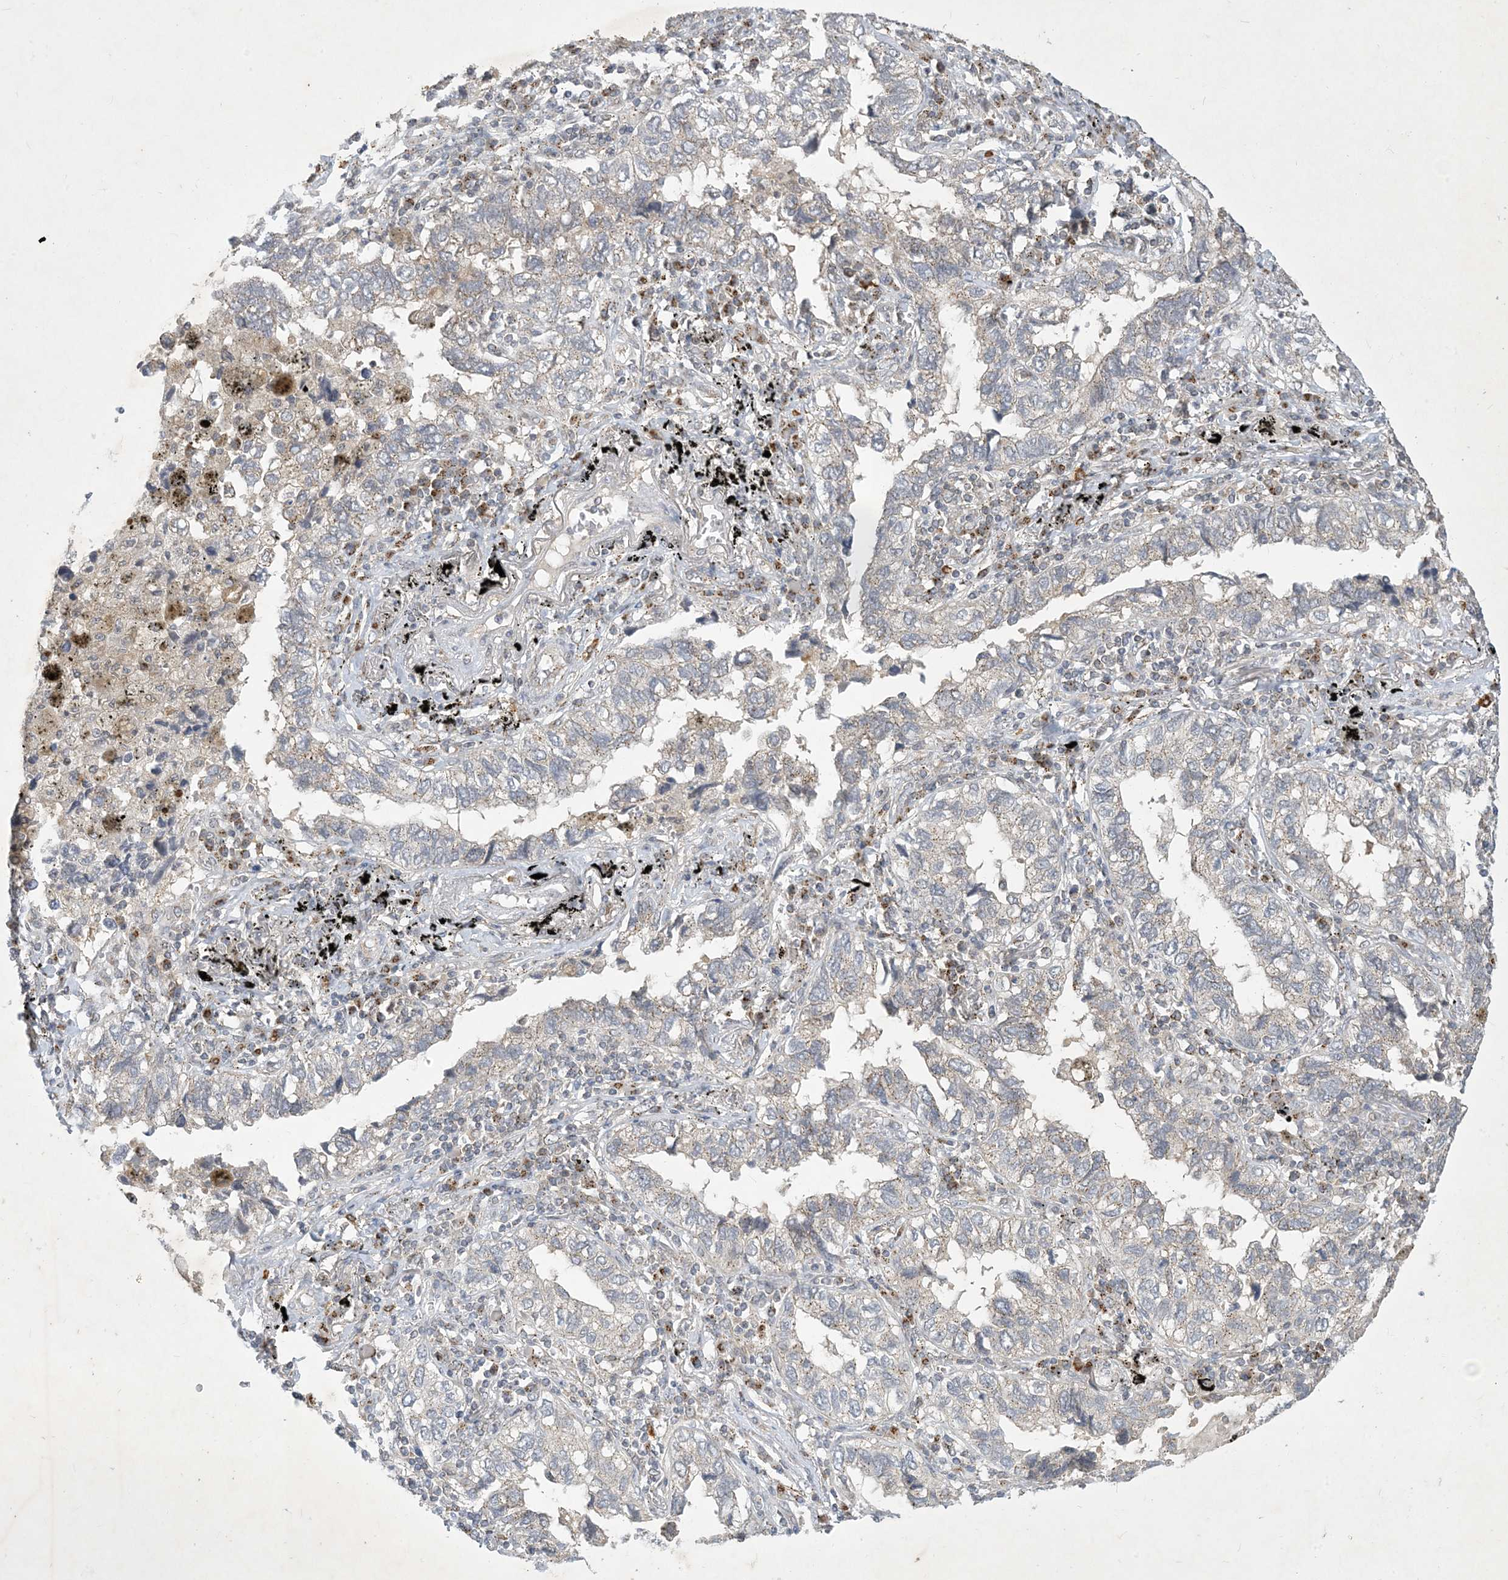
{"staining": {"intensity": "negative", "quantity": "none", "location": "none"}, "tissue": "lung cancer", "cell_type": "Tumor cells", "image_type": "cancer", "snomed": [{"axis": "morphology", "description": "Adenocarcinoma, NOS"}, {"axis": "topography", "description": "Lung"}], "caption": "This is an immunohistochemistry histopathology image of human lung adenocarcinoma. There is no positivity in tumor cells.", "gene": "CCDC14", "patient": {"sex": "male", "age": 65}}